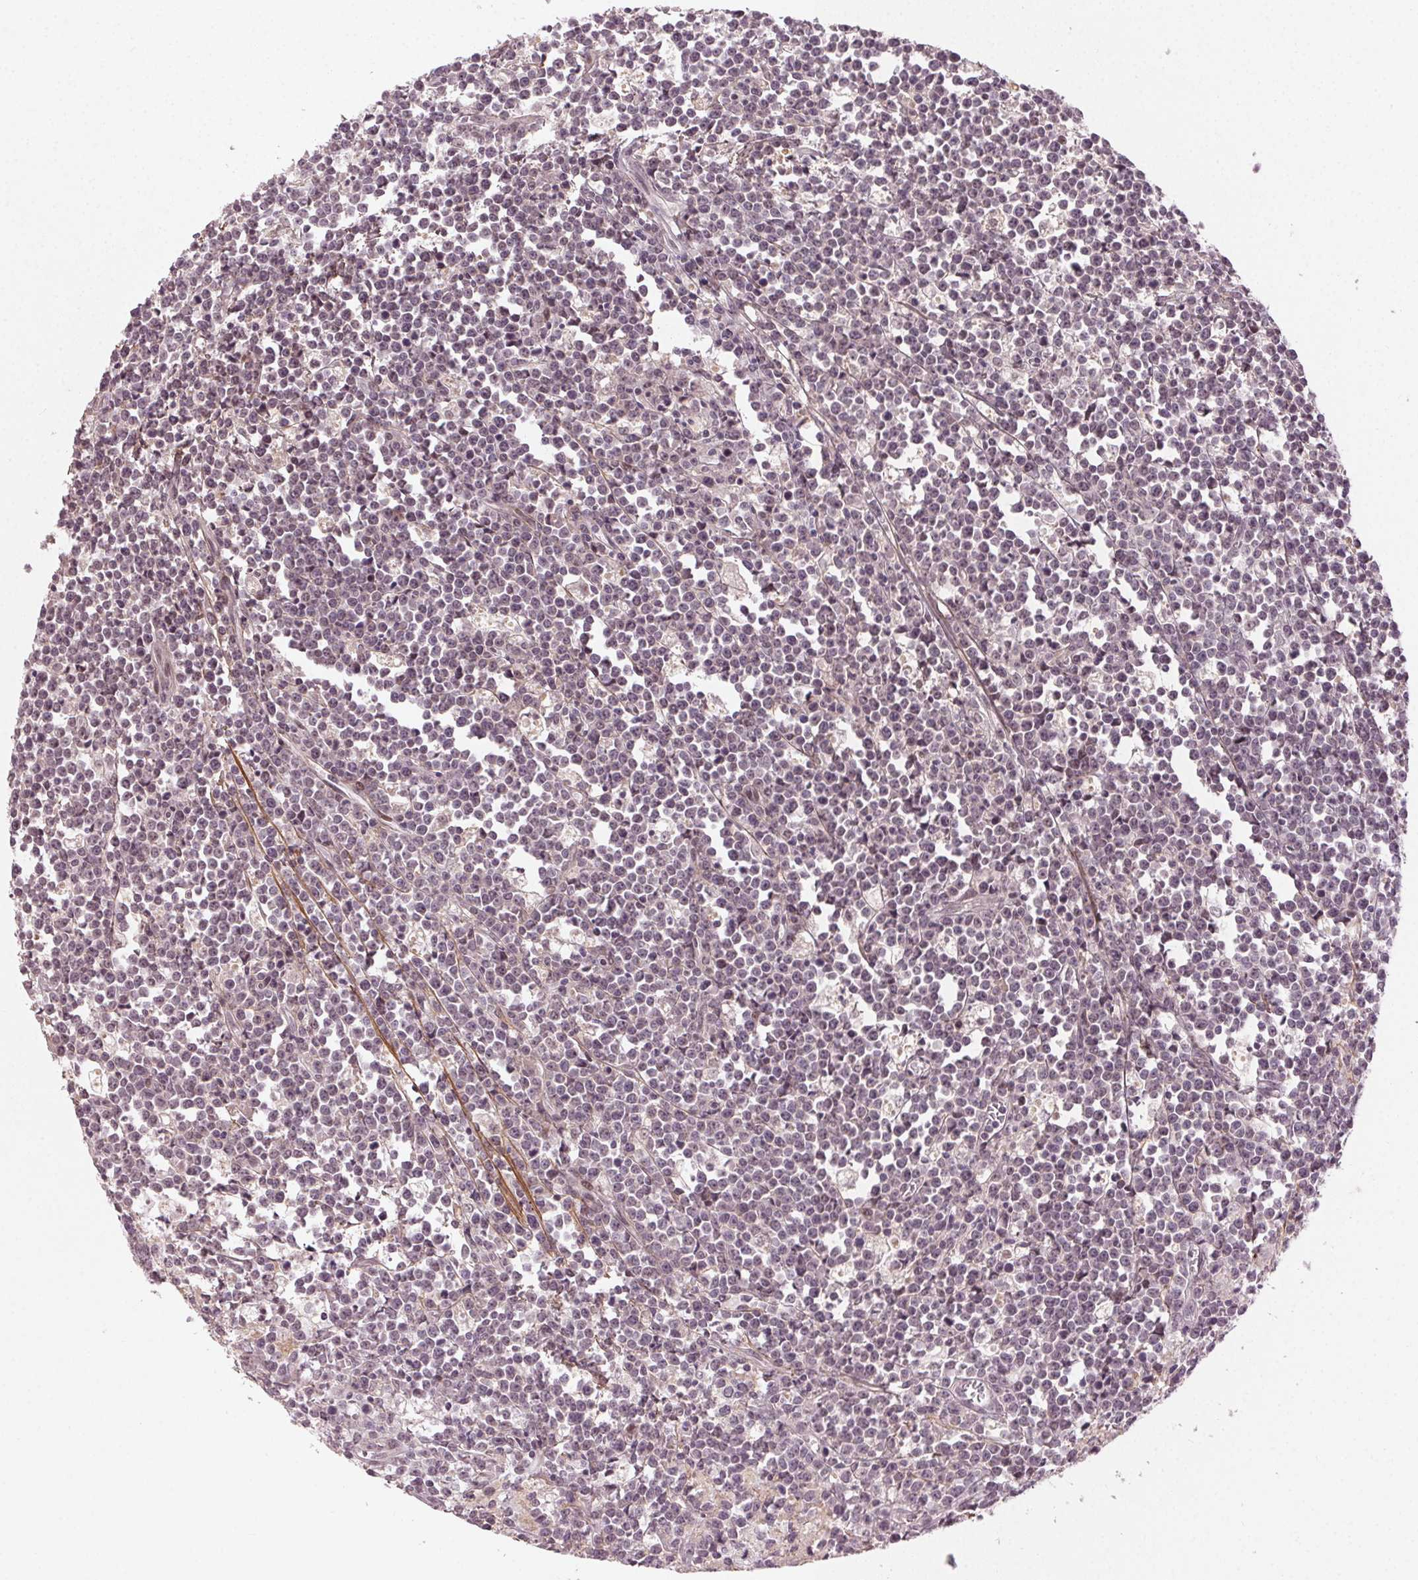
{"staining": {"intensity": "negative", "quantity": "none", "location": "none"}, "tissue": "lymphoma", "cell_type": "Tumor cells", "image_type": "cancer", "snomed": [{"axis": "morphology", "description": "Malignant lymphoma, non-Hodgkin's type, High grade"}, {"axis": "topography", "description": "Small intestine"}], "caption": "The immunohistochemistry photomicrograph has no significant staining in tumor cells of high-grade malignant lymphoma, non-Hodgkin's type tissue.", "gene": "TUB", "patient": {"sex": "female", "age": 56}}